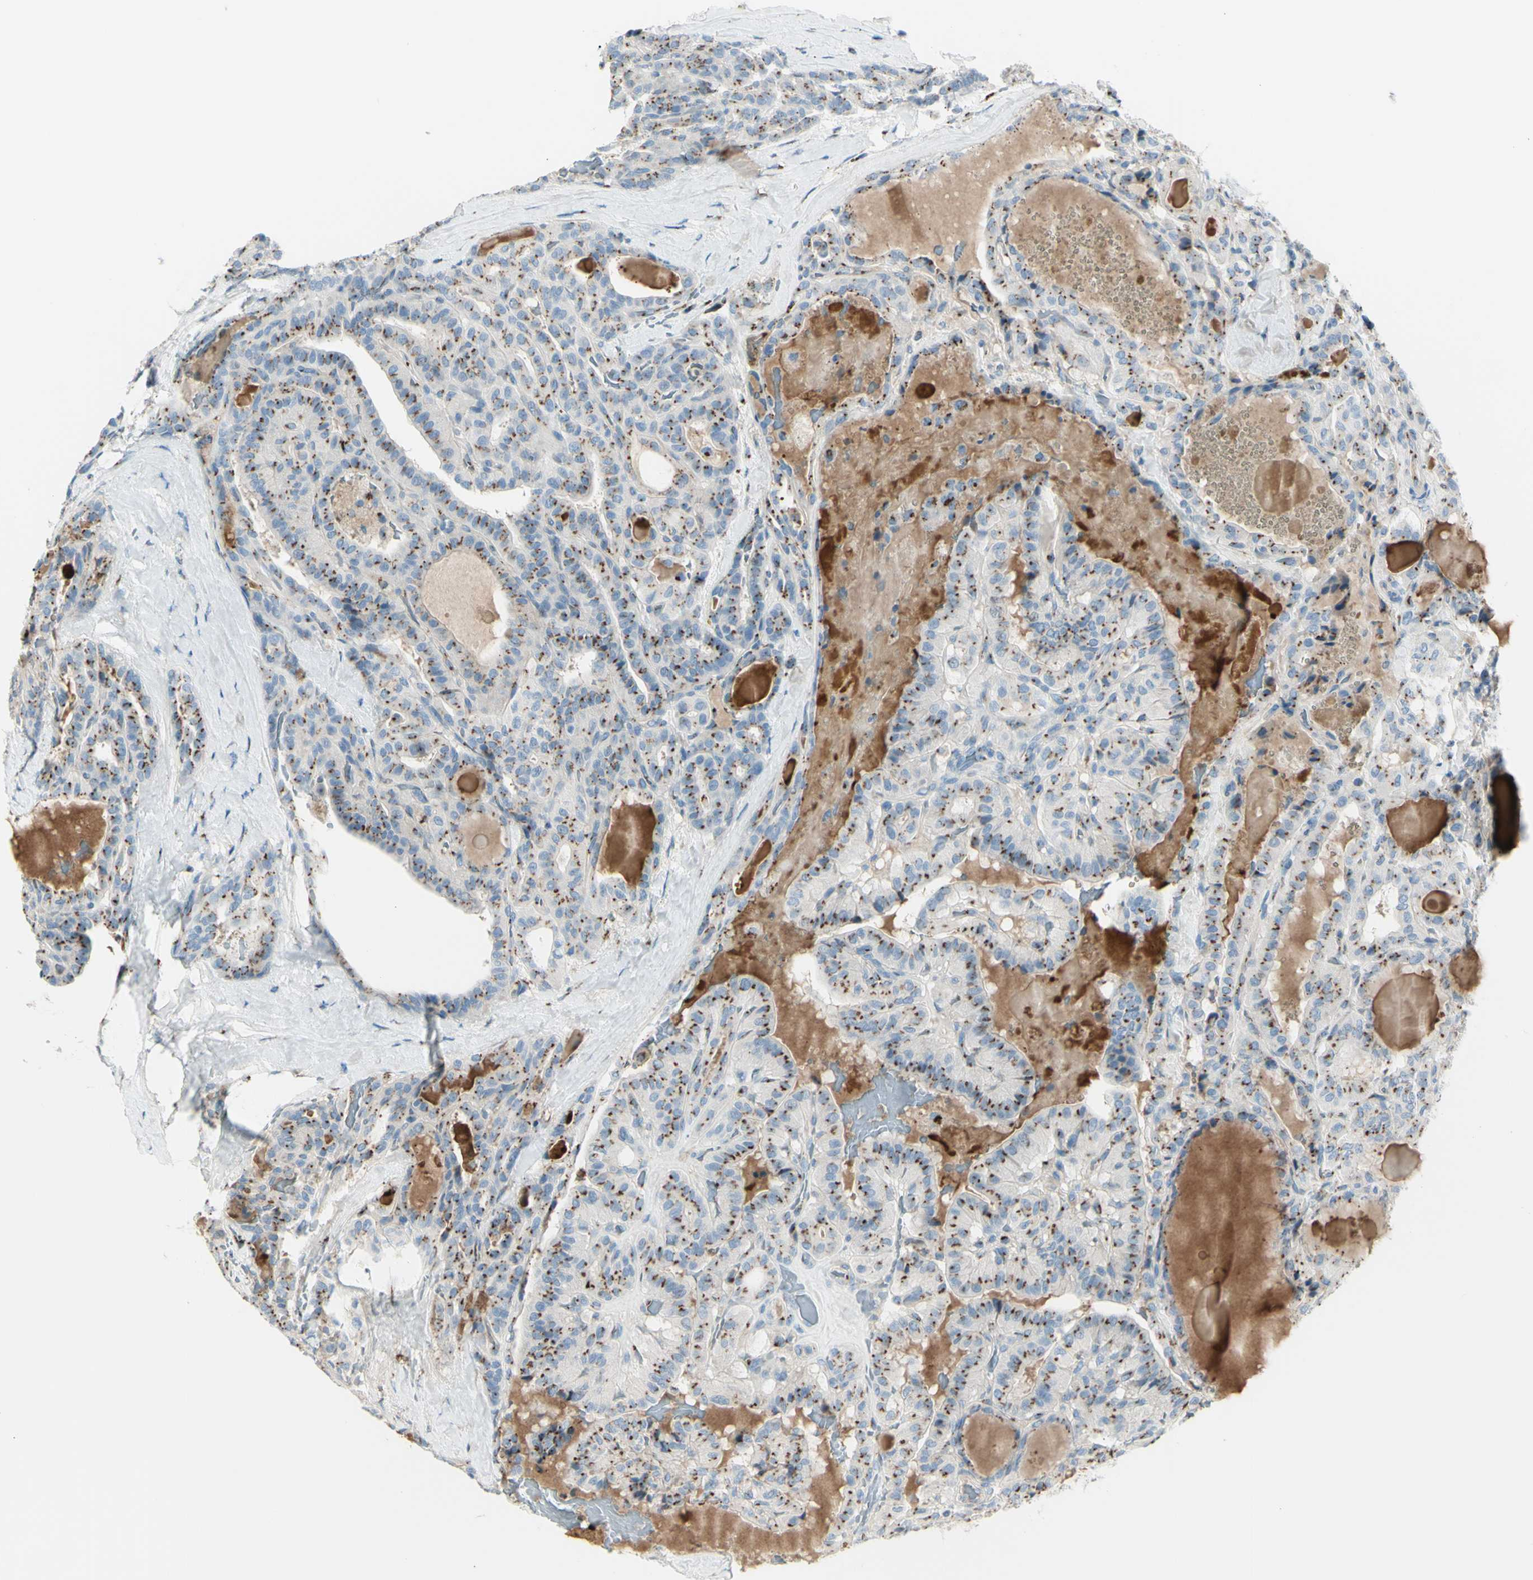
{"staining": {"intensity": "strong", "quantity": ">75%", "location": "cytoplasmic/membranous"}, "tissue": "thyroid cancer", "cell_type": "Tumor cells", "image_type": "cancer", "snomed": [{"axis": "morphology", "description": "Papillary adenocarcinoma, NOS"}, {"axis": "topography", "description": "Thyroid gland"}], "caption": "Strong cytoplasmic/membranous positivity for a protein is present in about >75% of tumor cells of thyroid cancer using immunohistochemistry.", "gene": "B4GALT1", "patient": {"sex": "male", "age": 77}}